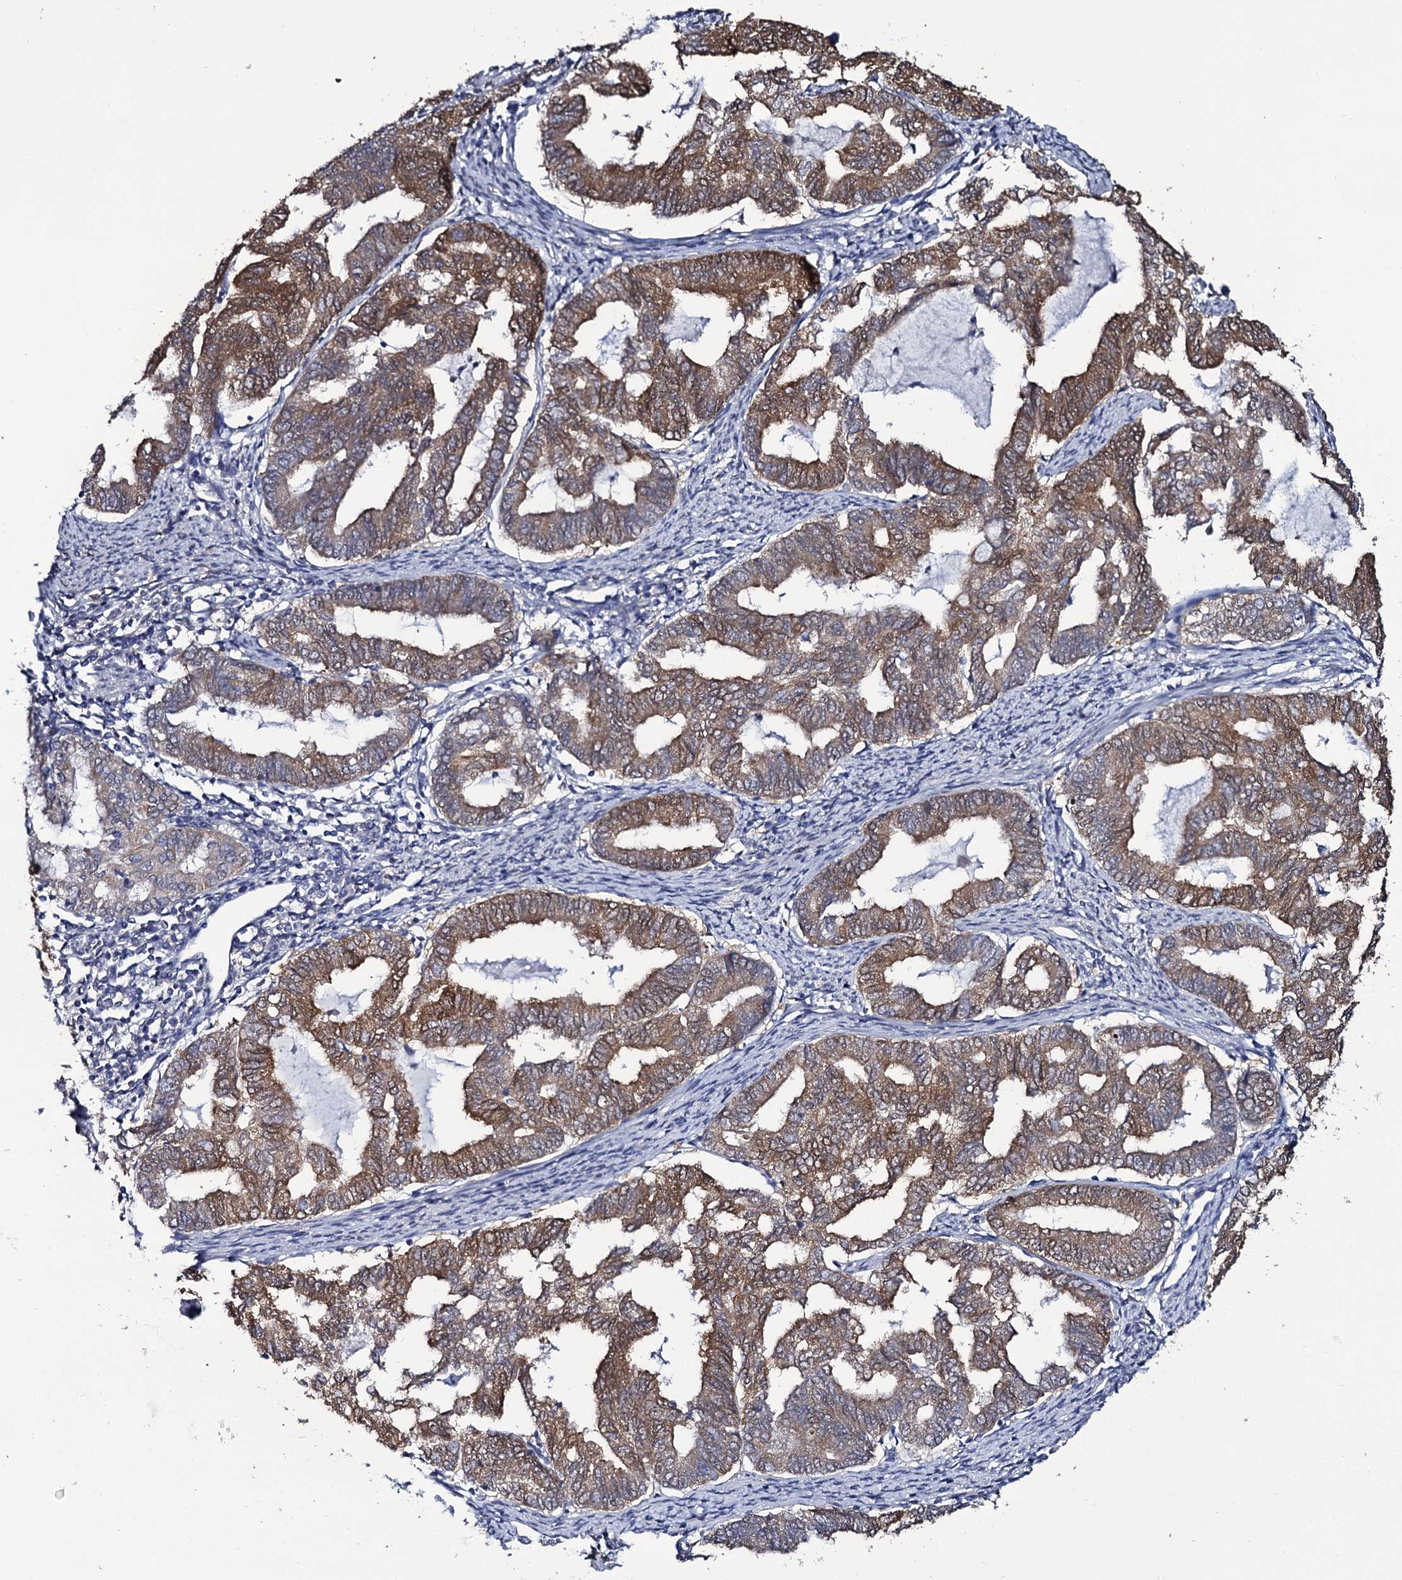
{"staining": {"intensity": "moderate", "quantity": ">75%", "location": "cytoplasmic/membranous"}, "tissue": "endometrial cancer", "cell_type": "Tumor cells", "image_type": "cancer", "snomed": [{"axis": "morphology", "description": "Adenocarcinoma, NOS"}, {"axis": "topography", "description": "Endometrium"}], "caption": "Approximately >75% of tumor cells in endometrial cancer (adenocarcinoma) demonstrate moderate cytoplasmic/membranous protein staining as visualized by brown immunohistochemical staining.", "gene": "CRYL1", "patient": {"sex": "female", "age": 79}}